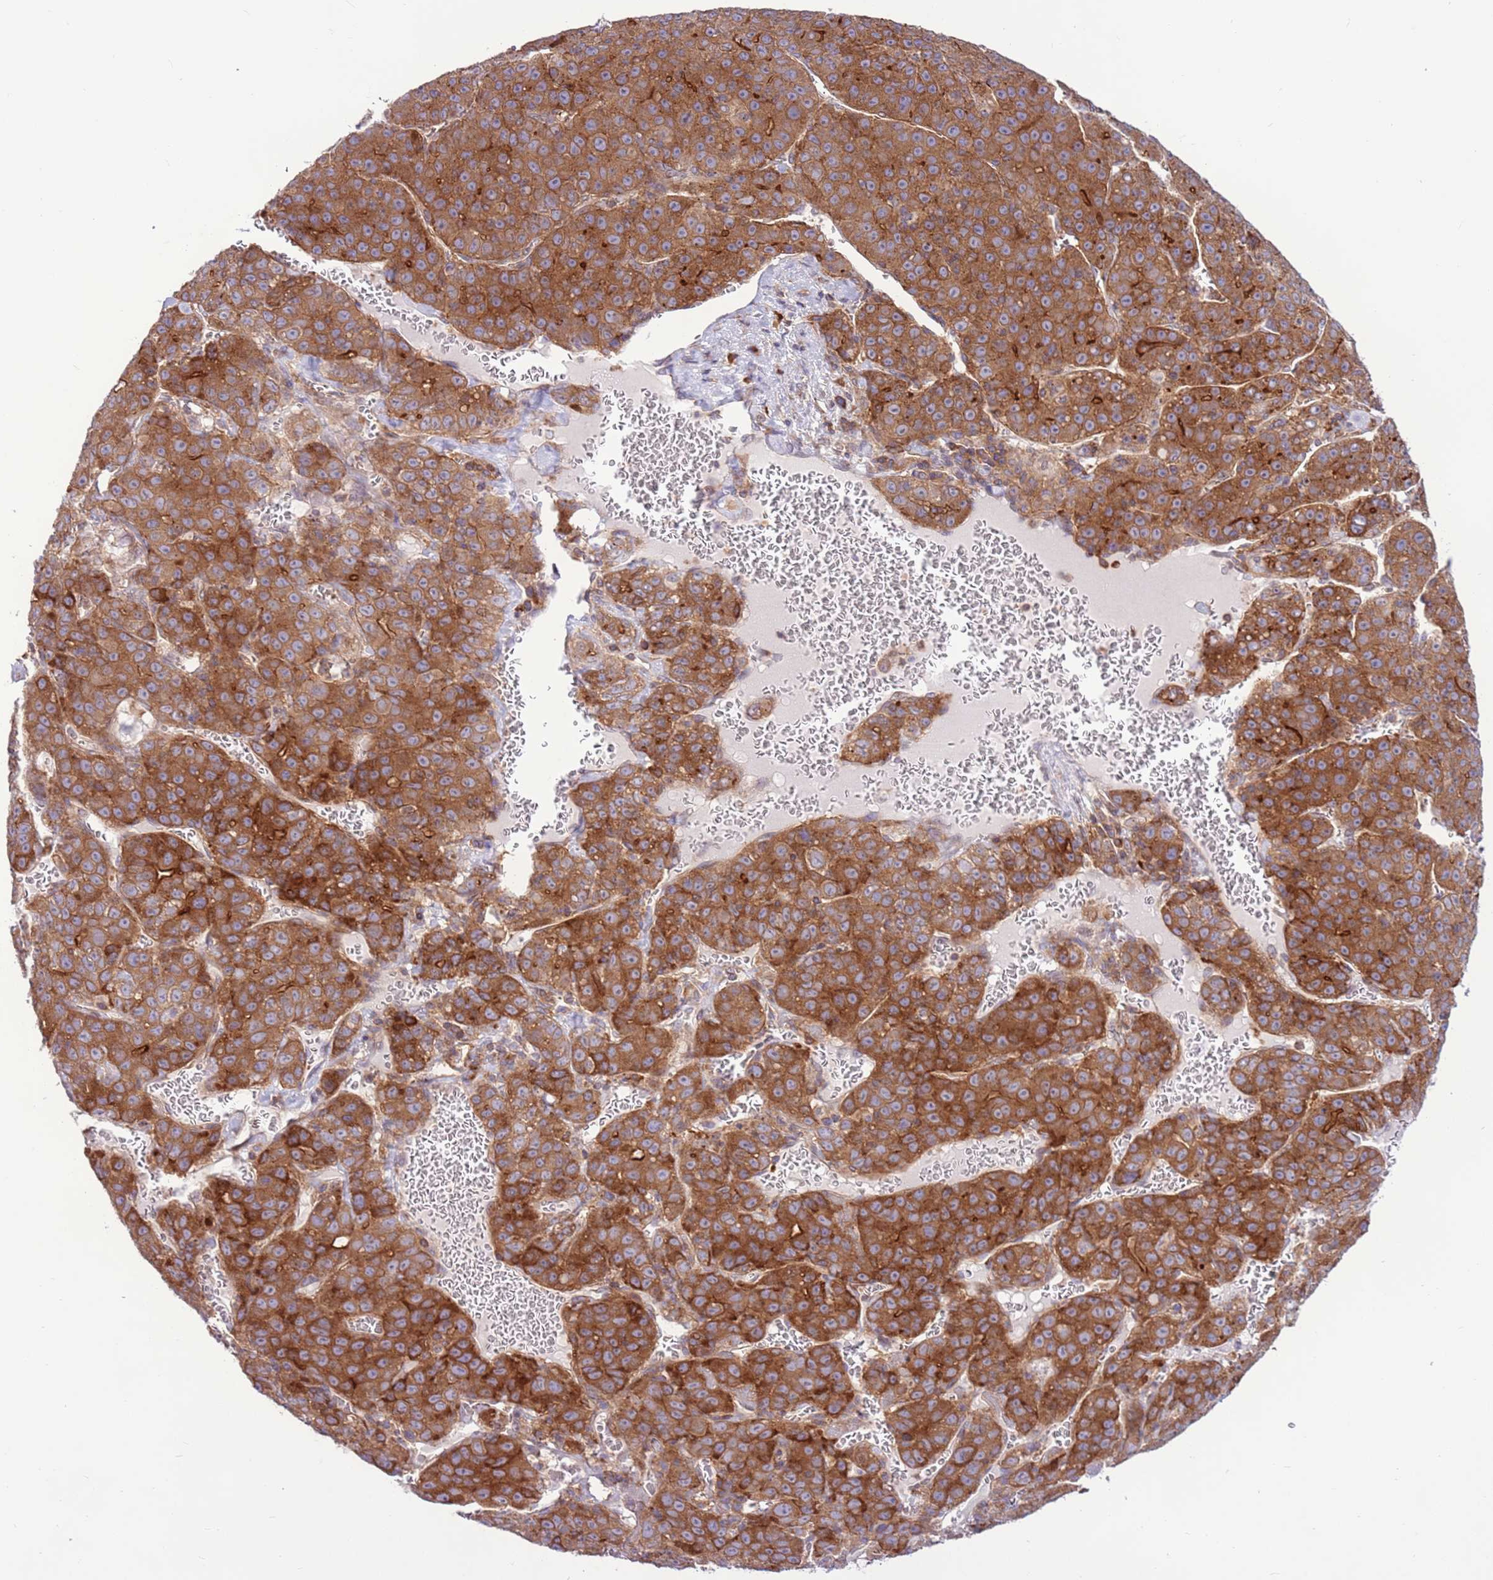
{"staining": {"intensity": "strong", "quantity": ">75%", "location": "cytoplasmic/membranous"}, "tissue": "liver cancer", "cell_type": "Tumor cells", "image_type": "cancer", "snomed": [{"axis": "morphology", "description": "Carcinoma, Hepatocellular, NOS"}, {"axis": "topography", "description": "Liver"}], "caption": "A brown stain labels strong cytoplasmic/membranous expression of a protein in liver cancer tumor cells.", "gene": "DDX19B", "patient": {"sex": "female", "age": 53}}